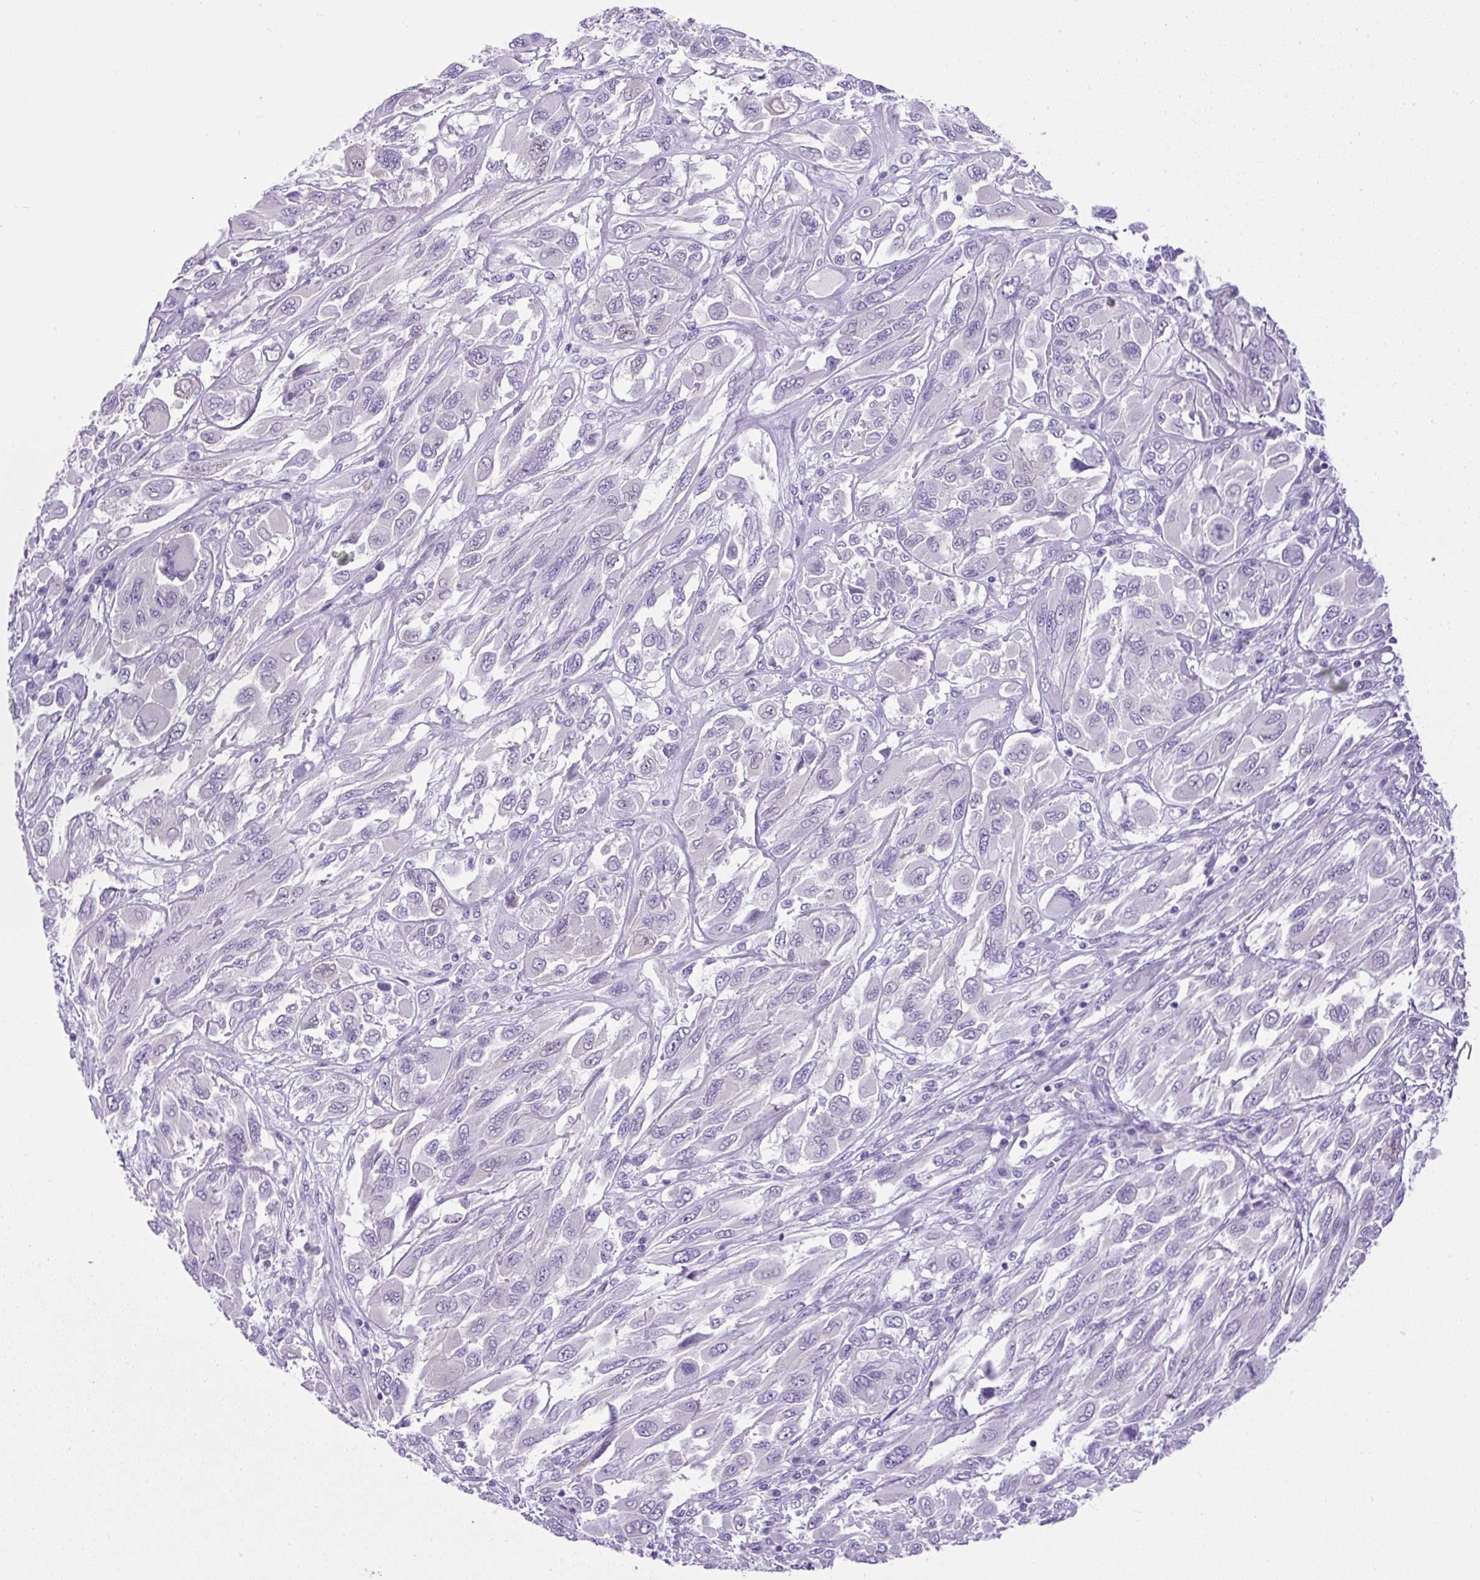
{"staining": {"intensity": "negative", "quantity": "none", "location": "none"}, "tissue": "melanoma", "cell_type": "Tumor cells", "image_type": "cancer", "snomed": [{"axis": "morphology", "description": "Malignant melanoma, NOS"}, {"axis": "topography", "description": "Skin"}], "caption": "This is a image of immunohistochemistry (IHC) staining of malignant melanoma, which shows no expression in tumor cells.", "gene": "UPP1", "patient": {"sex": "female", "age": 91}}